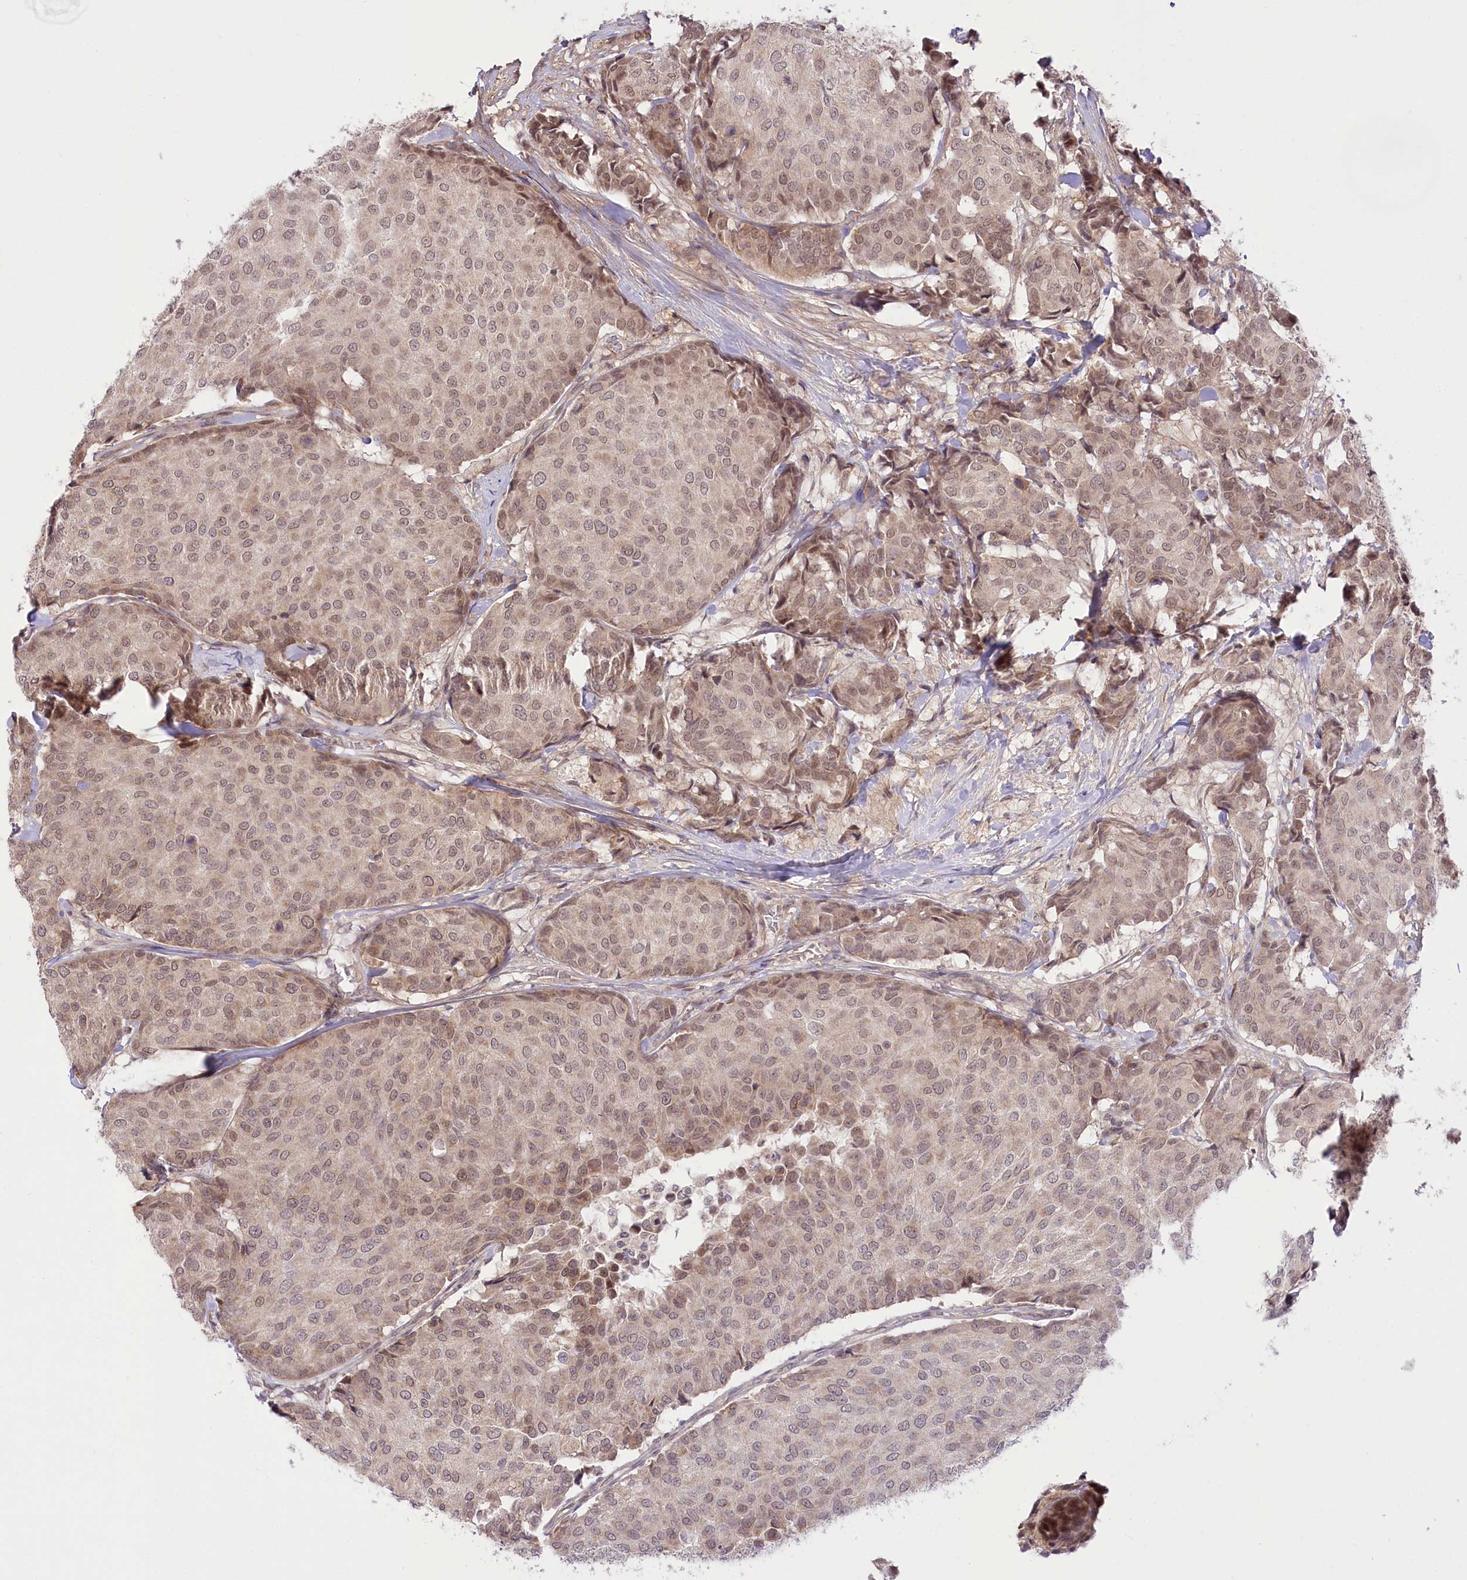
{"staining": {"intensity": "weak", "quantity": "25%-75%", "location": "cytoplasmic/membranous,nuclear"}, "tissue": "breast cancer", "cell_type": "Tumor cells", "image_type": "cancer", "snomed": [{"axis": "morphology", "description": "Duct carcinoma"}, {"axis": "topography", "description": "Breast"}], "caption": "Protein expression analysis of human breast cancer reveals weak cytoplasmic/membranous and nuclear positivity in about 25%-75% of tumor cells.", "gene": "ZMAT2", "patient": {"sex": "female", "age": 75}}